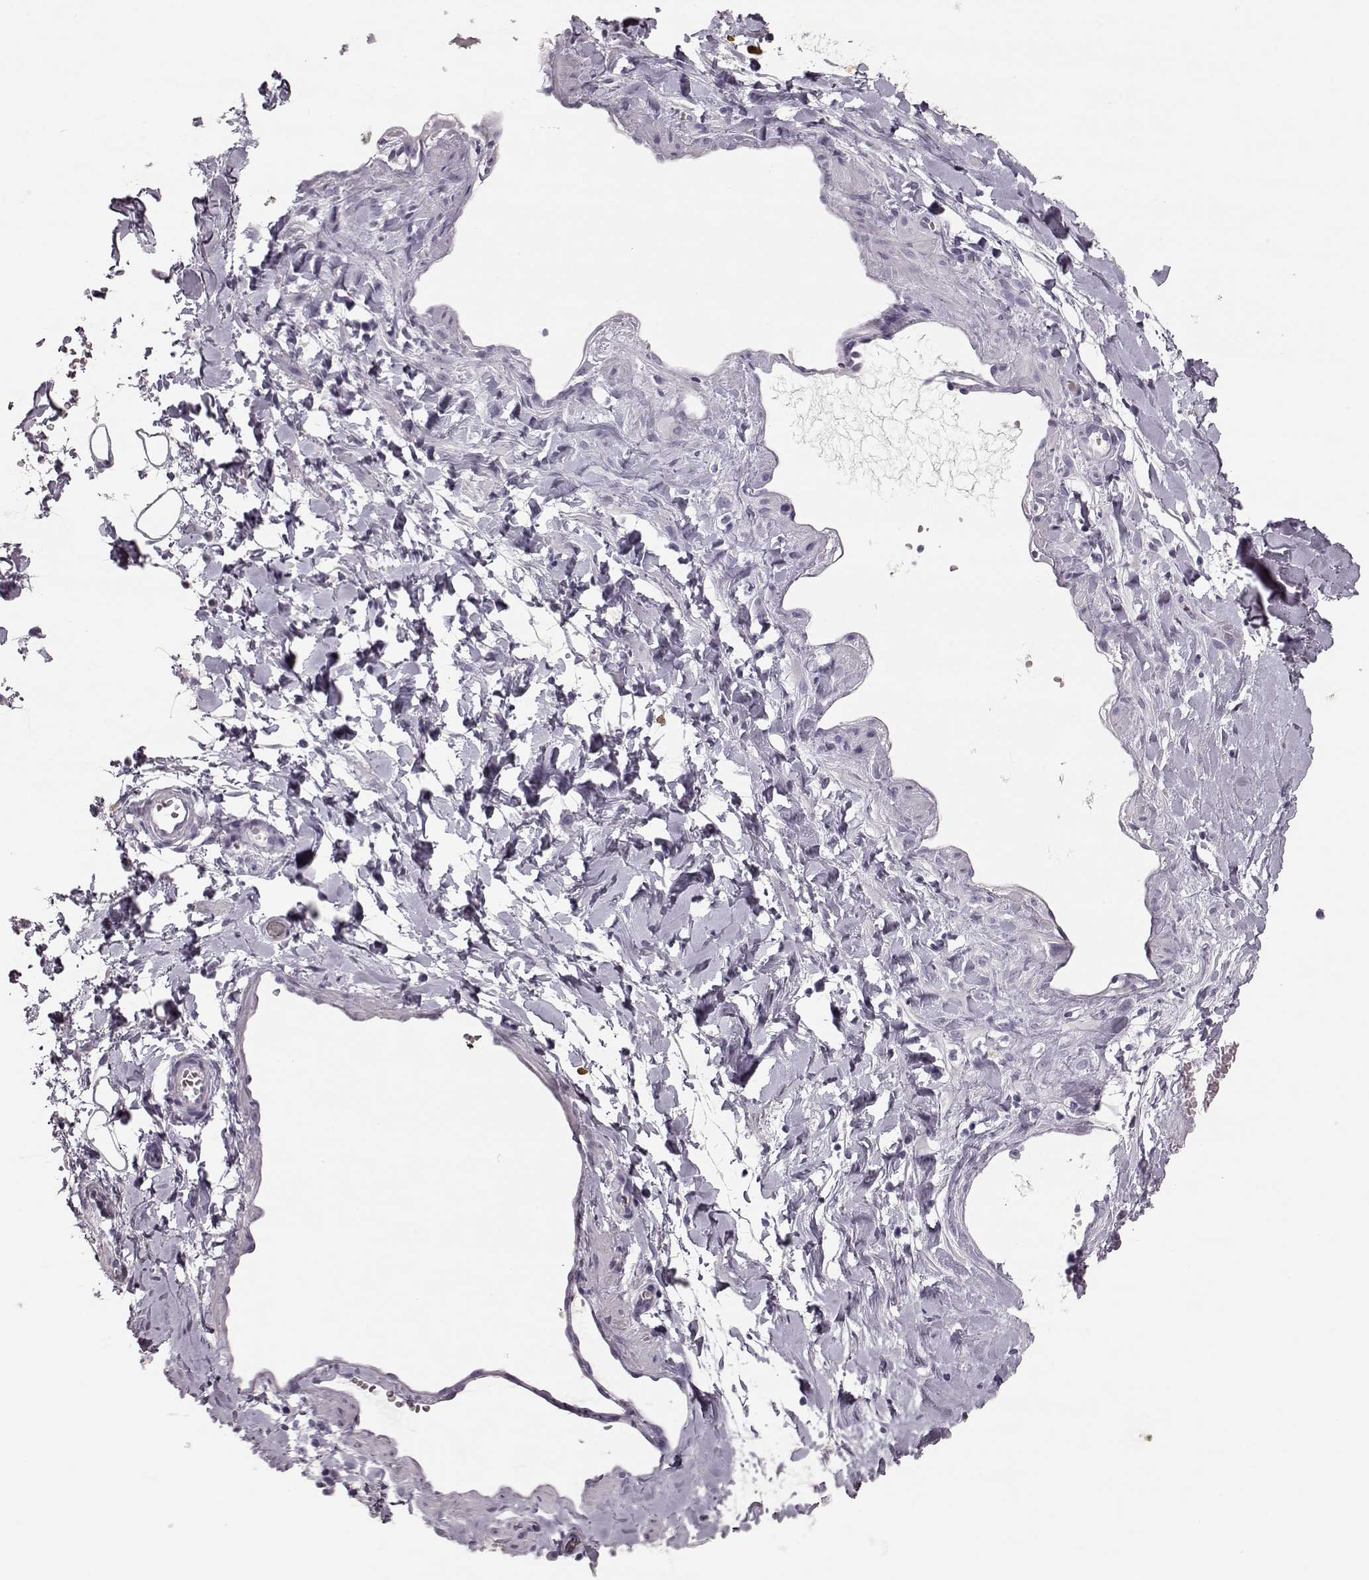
{"staining": {"intensity": "negative", "quantity": "none", "location": "none"}, "tissue": "adipose tissue", "cell_type": "Adipocytes", "image_type": "normal", "snomed": [{"axis": "morphology", "description": "Normal tissue, NOS"}, {"axis": "topography", "description": "Vascular tissue"}, {"axis": "topography", "description": "Peripheral nerve tissue"}], "caption": "Photomicrograph shows no protein expression in adipocytes of benign adipose tissue. (Brightfield microscopy of DAB immunohistochemistry at high magnification).", "gene": "NPTXR", "patient": {"sex": "male", "age": 23}}